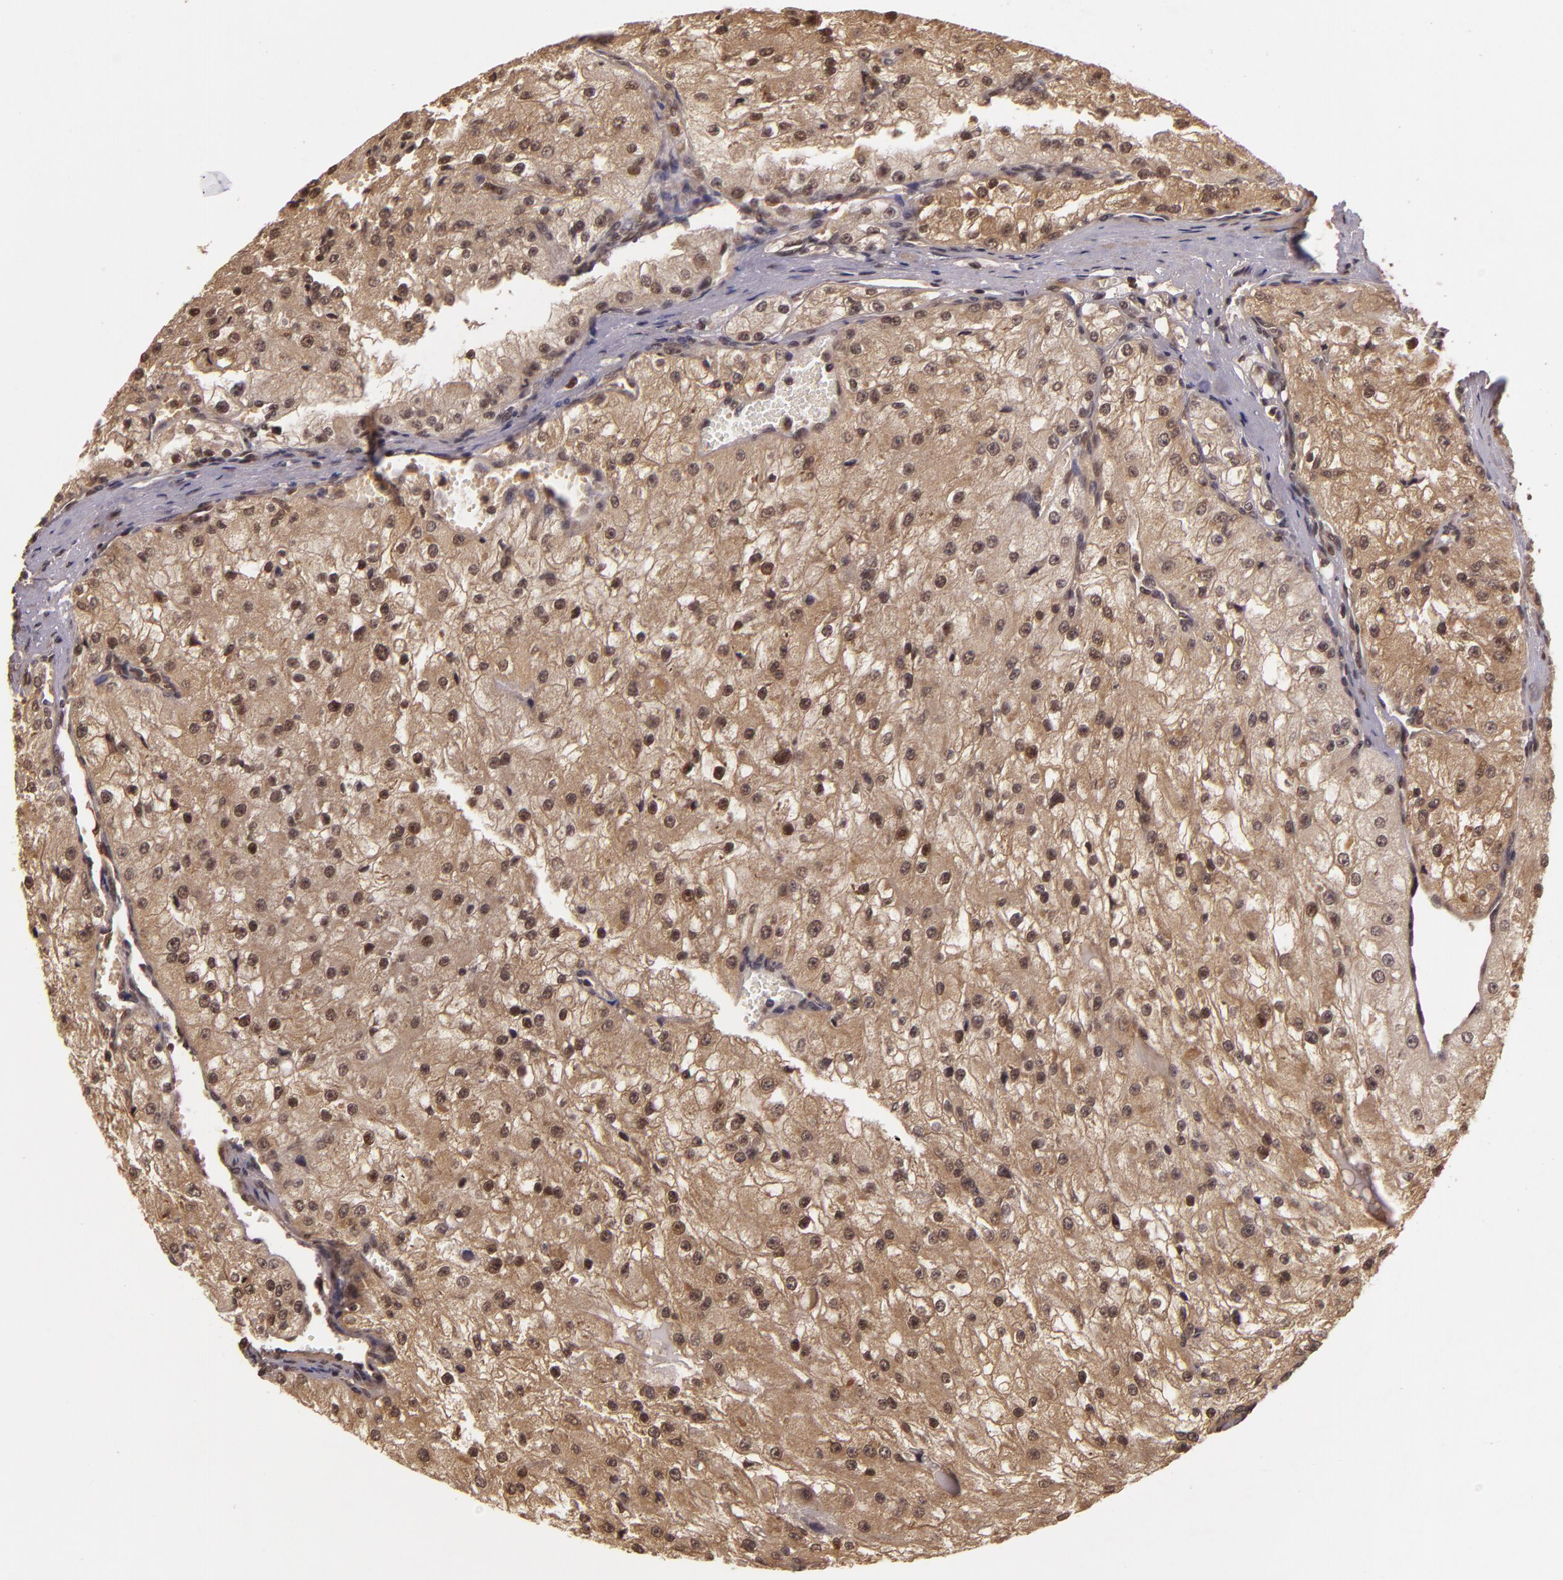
{"staining": {"intensity": "moderate", "quantity": ">75%", "location": "cytoplasmic/membranous,nuclear"}, "tissue": "renal cancer", "cell_type": "Tumor cells", "image_type": "cancer", "snomed": [{"axis": "morphology", "description": "Adenocarcinoma, NOS"}, {"axis": "topography", "description": "Kidney"}], "caption": "Tumor cells demonstrate medium levels of moderate cytoplasmic/membranous and nuclear staining in approximately >75% of cells in renal cancer.", "gene": "TXNRD2", "patient": {"sex": "female", "age": 74}}